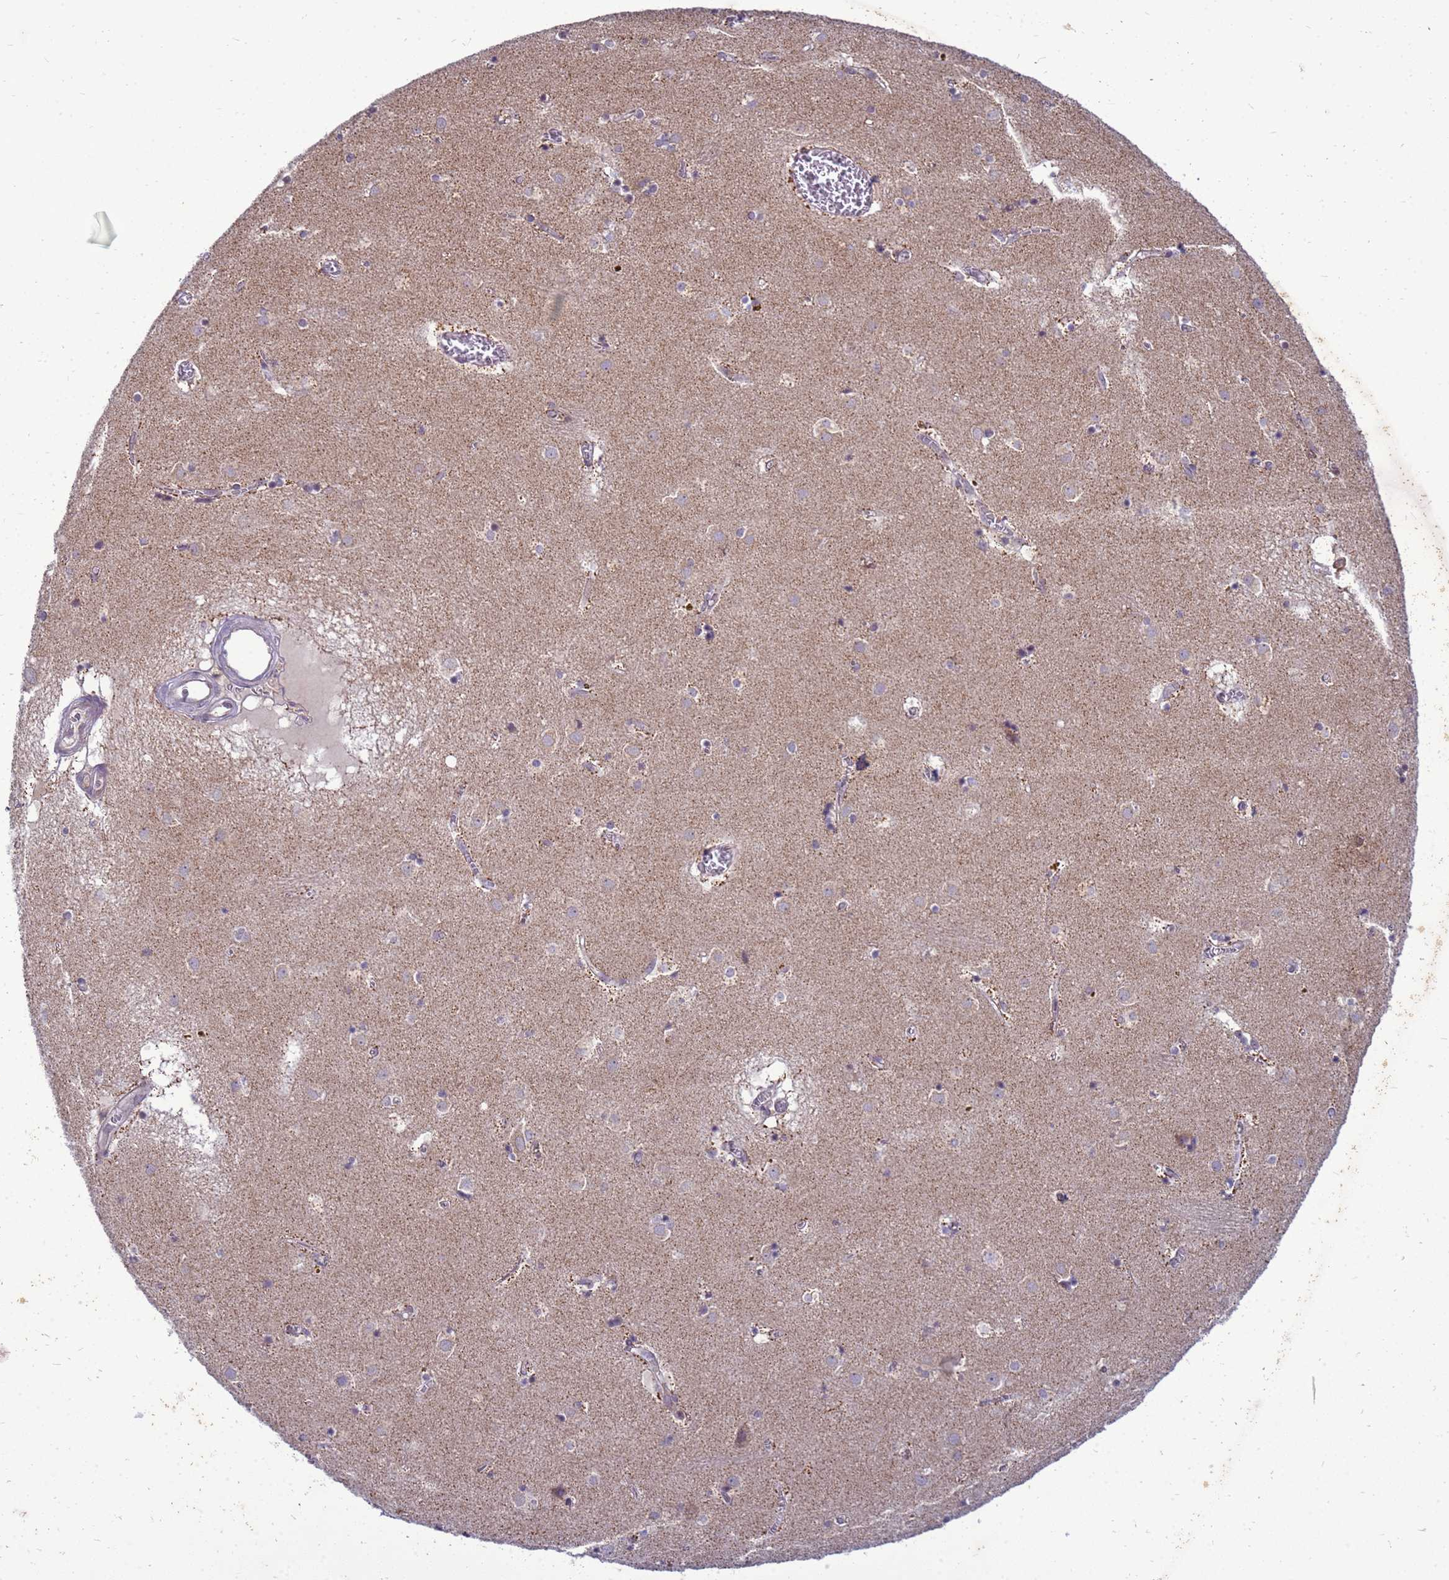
{"staining": {"intensity": "negative", "quantity": "none", "location": "none"}, "tissue": "caudate", "cell_type": "Glial cells", "image_type": "normal", "snomed": [{"axis": "morphology", "description": "Normal tissue, NOS"}, {"axis": "topography", "description": "Lateral ventricle wall"}], "caption": "An IHC image of normal caudate is shown. There is no staining in glial cells of caudate.", "gene": "C12orf43", "patient": {"sex": "male", "age": 70}}